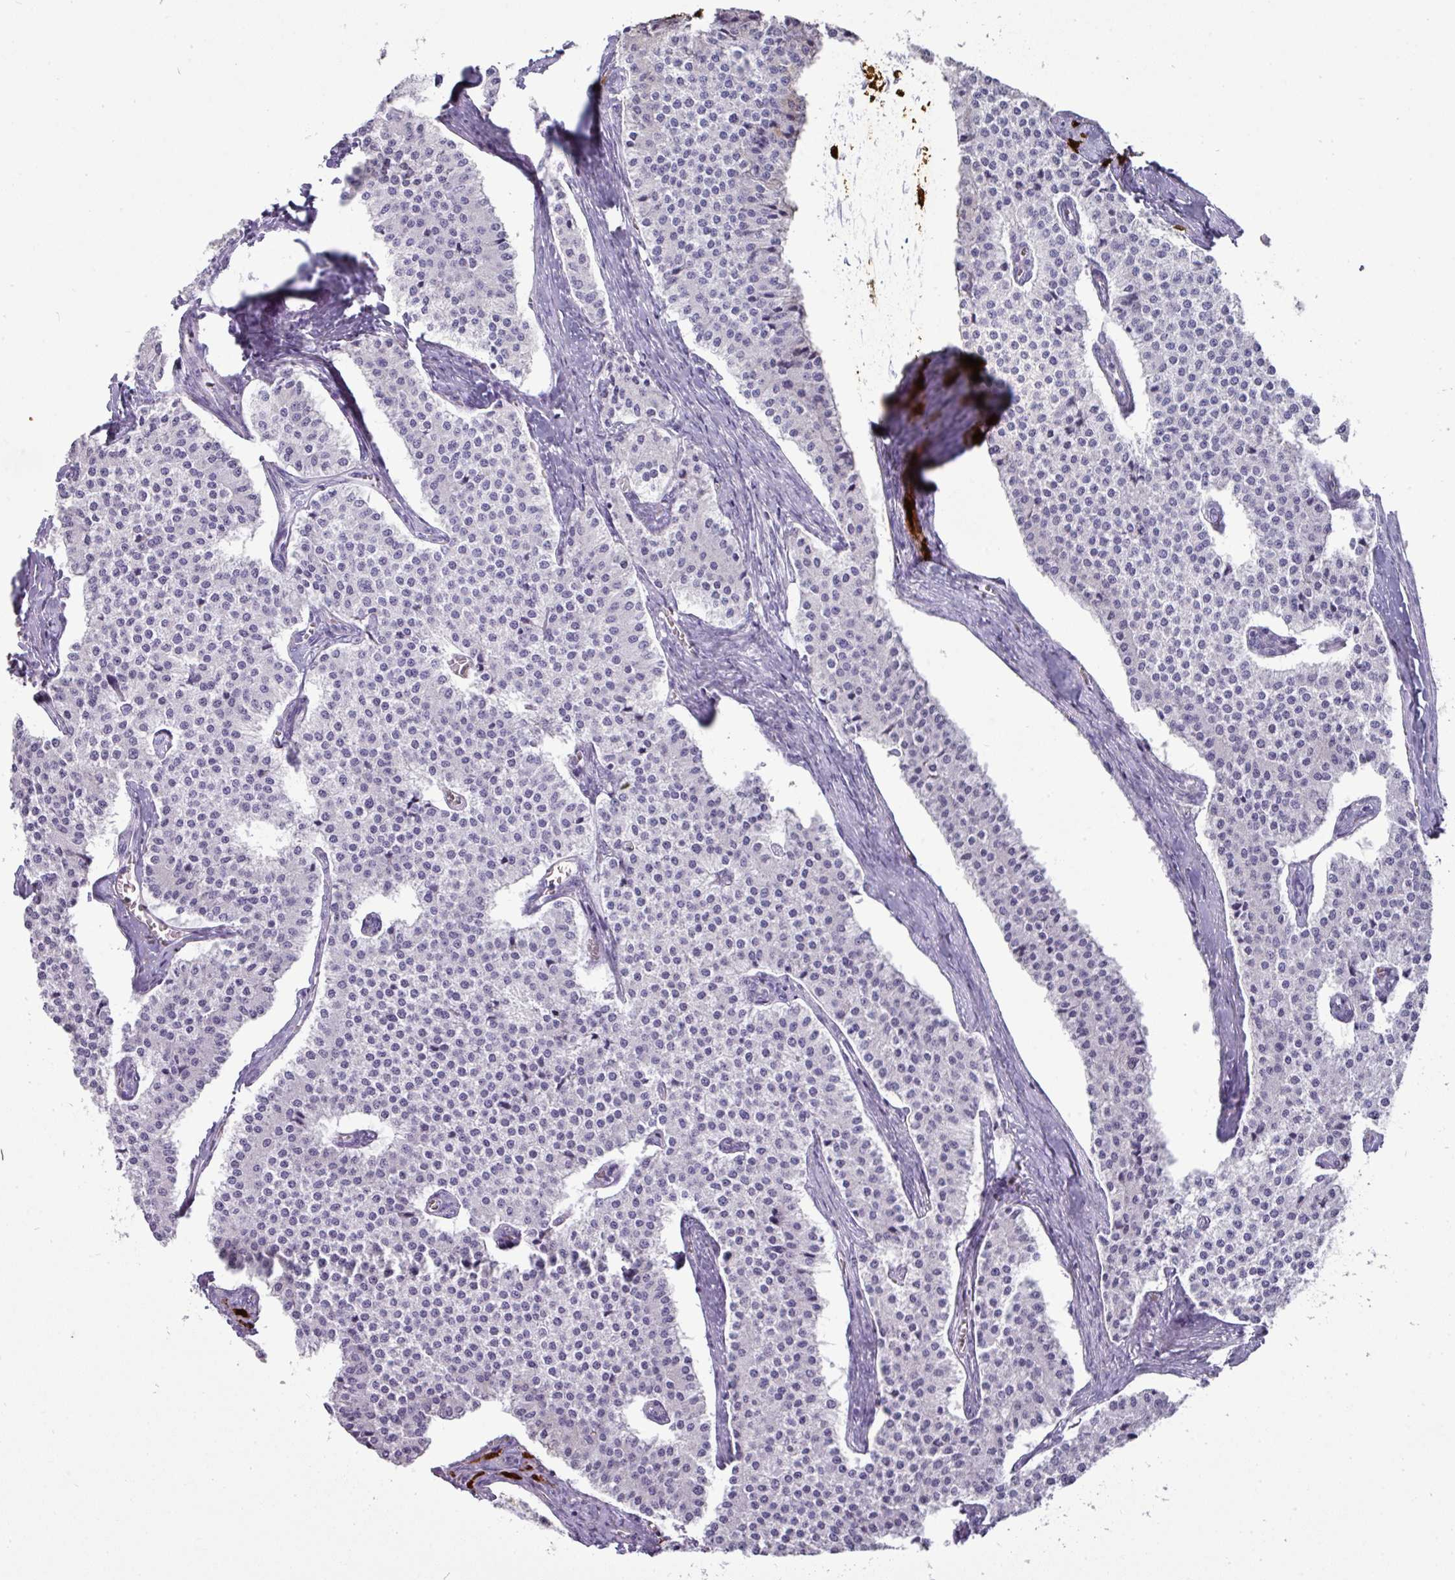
{"staining": {"intensity": "negative", "quantity": "none", "location": "none"}, "tissue": "carcinoid", "cell_type": "Tumor cells", "image_type": "cancer", "snomed": [{"axis": "morphology", "description": "Carcinoid, malignant, NOS"}, {"axis": "topography", "description": "Colon"}], "caption": "A micrograph of carcinoid stained for a protein exhibits no brown staining in tumor cells.", "gene": "GSTA3", "patient": {"sex": "female", "age": 52}}